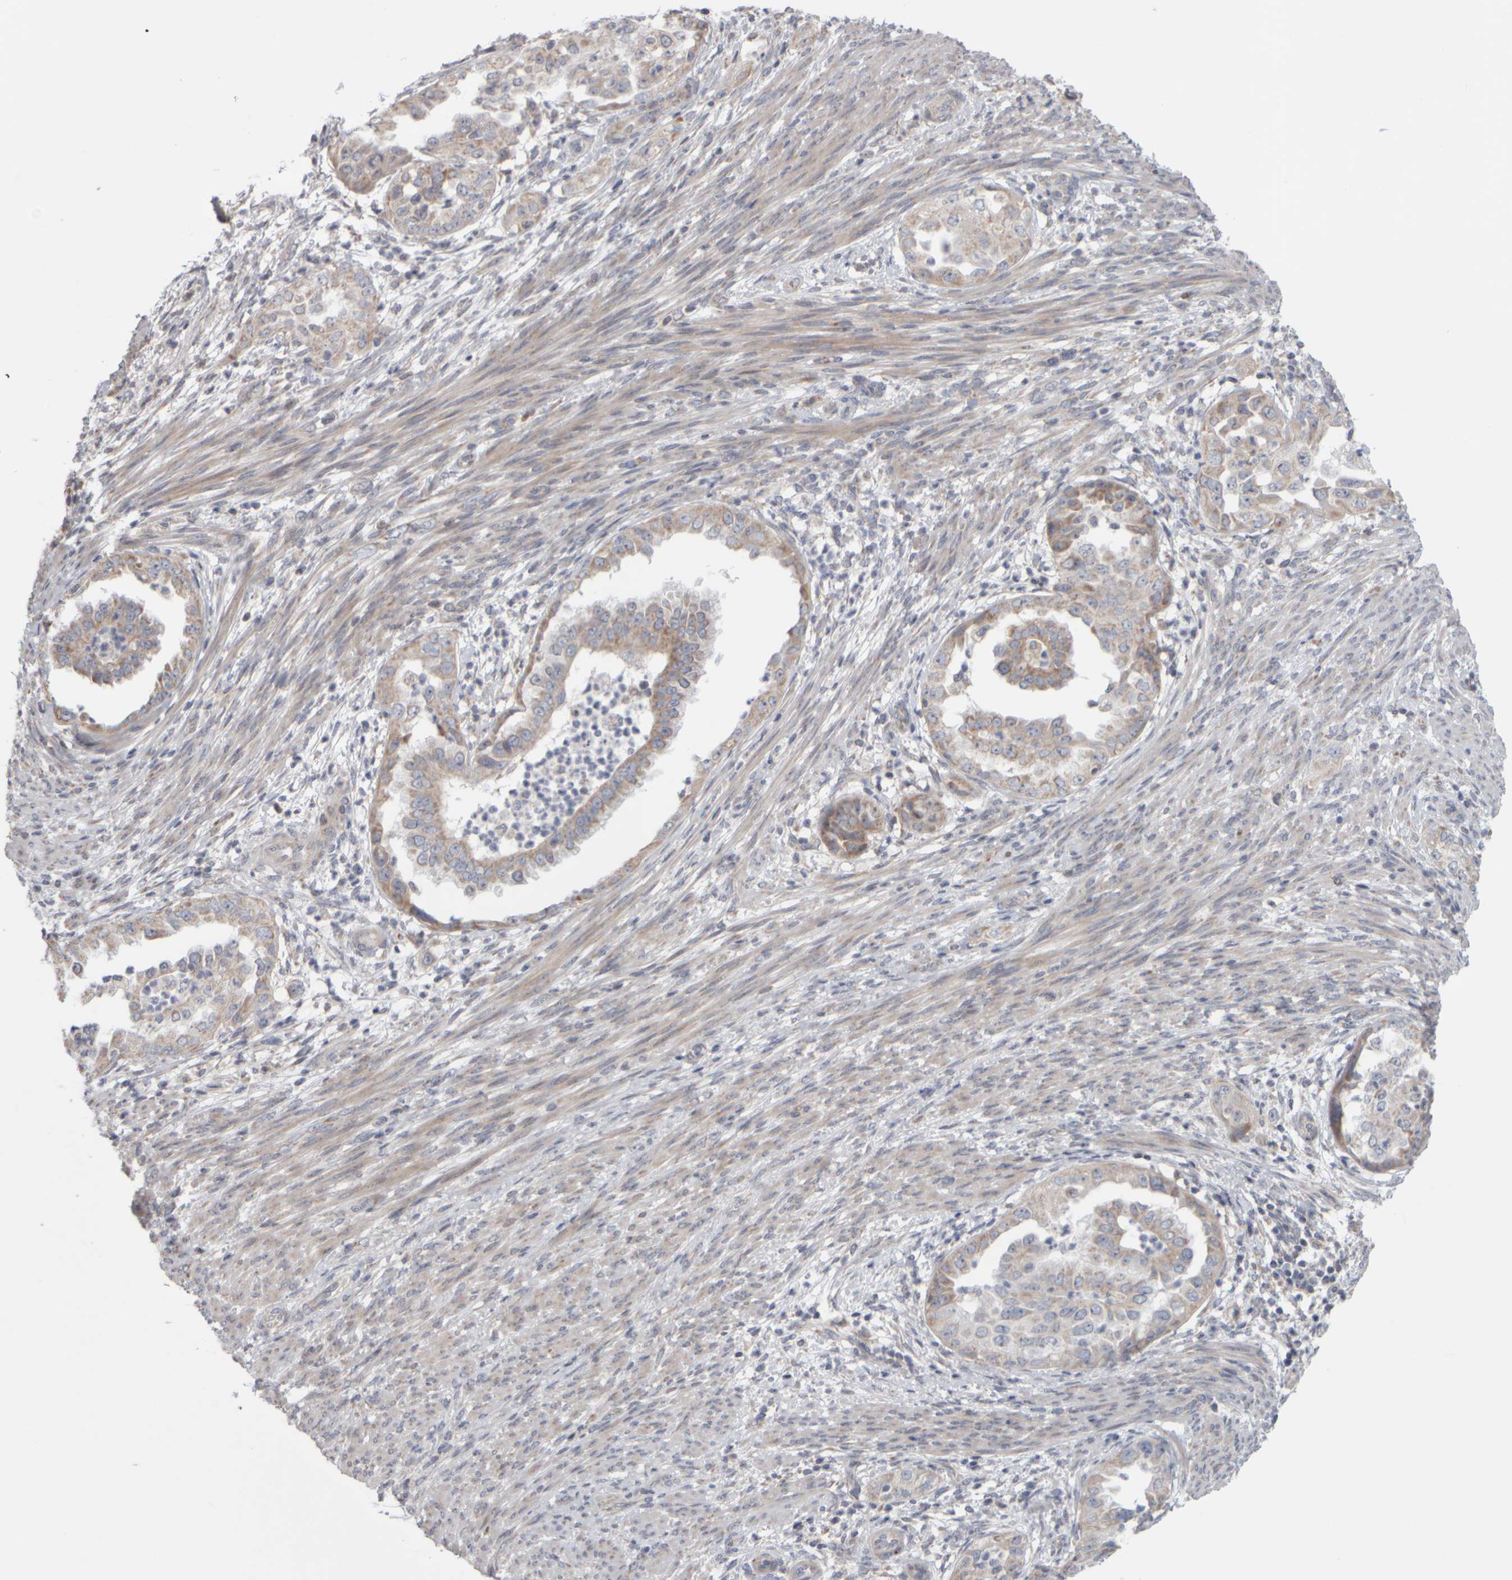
{"staining": {"intensity": "weak", "quantity": "25%-75%", "location": "cytoplasmic/membranous"}, "tissue": "endometrial cancer", "cell_type": "Tumor cells", "image_type": "cancer", "snomed": [{"axis": "morphology", "description": "Adenocarcinoma, NOS"}, {"axis": "topography", "description": "Endometrium"}], "caption": "Endometrial cancer was stained to show a protein in brown. There is low levels of weak cytoplasmic/membranous expression in approximately 25%-75% of tumor cells. The staining was performed using DAB (3,3'-diaminobenzidine) to visualize the protein expression in brown, while the nuclei were stained in blue with hematoxylin (Magnification: 20x).", "gene": "SCO1", "patient": {"sex": "female", "age": 85}}